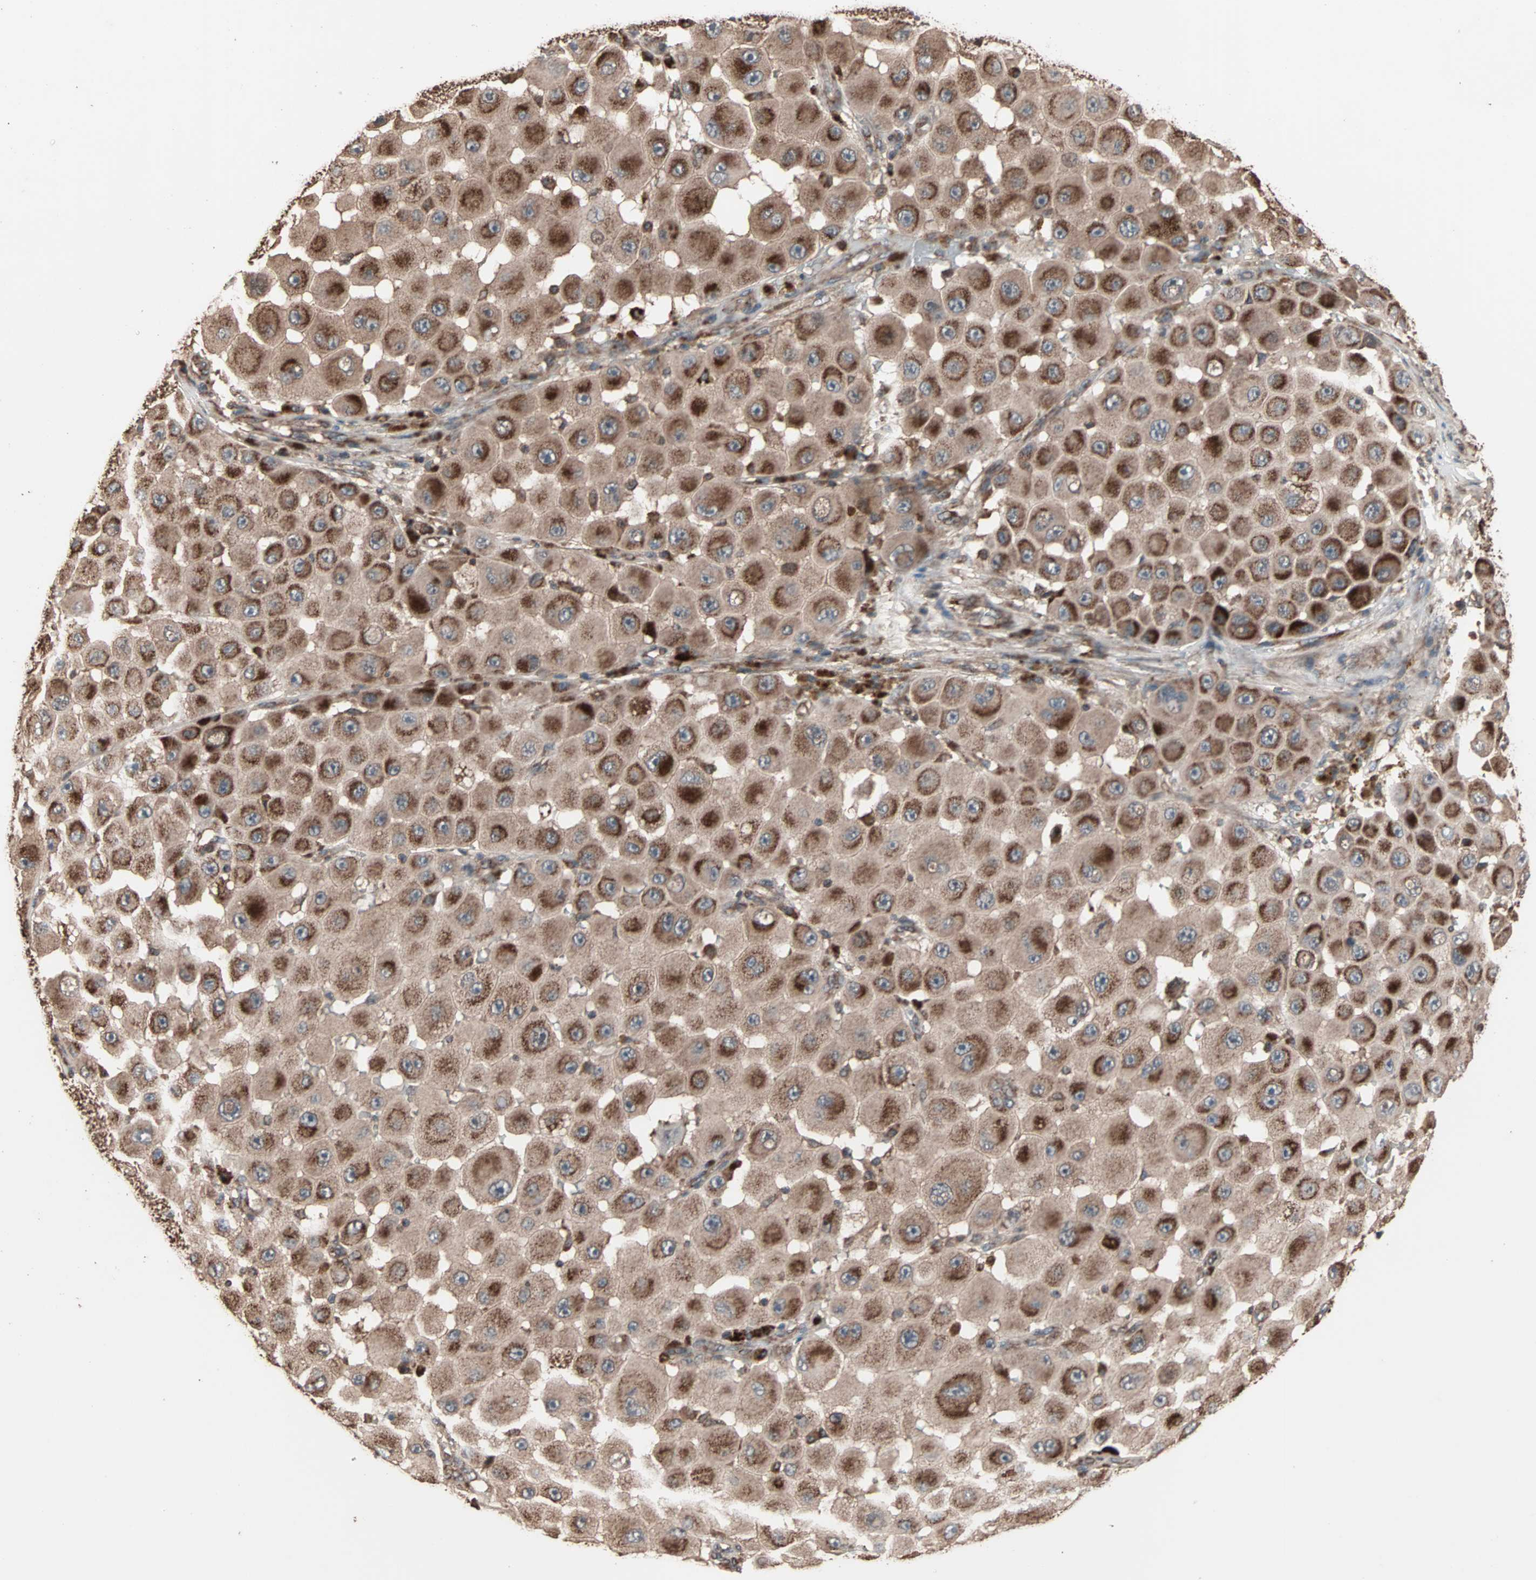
{"staining": {"intensity": "strong", "quantity": ">75%", "location": "cytoplasmic/membranous"}, "tissue": "melanoma", "cell_type": "Tumor cells", "image_type": "cancer", "snomed": [{"axis": "morphology", "description": "Malignant melanoma, NOS"}, {"axis": "topography", "description": "Skin"}], "caption": "A high-resolution micrograph shows immunohistochemistry (IHC) staining of malignant melanoma, which exhibits strong cytoplasmic/membranous expression in approximately >75% of tumor cells.", "gene": "MRPL2", "patient": {"sex": "female", "age": 81}}